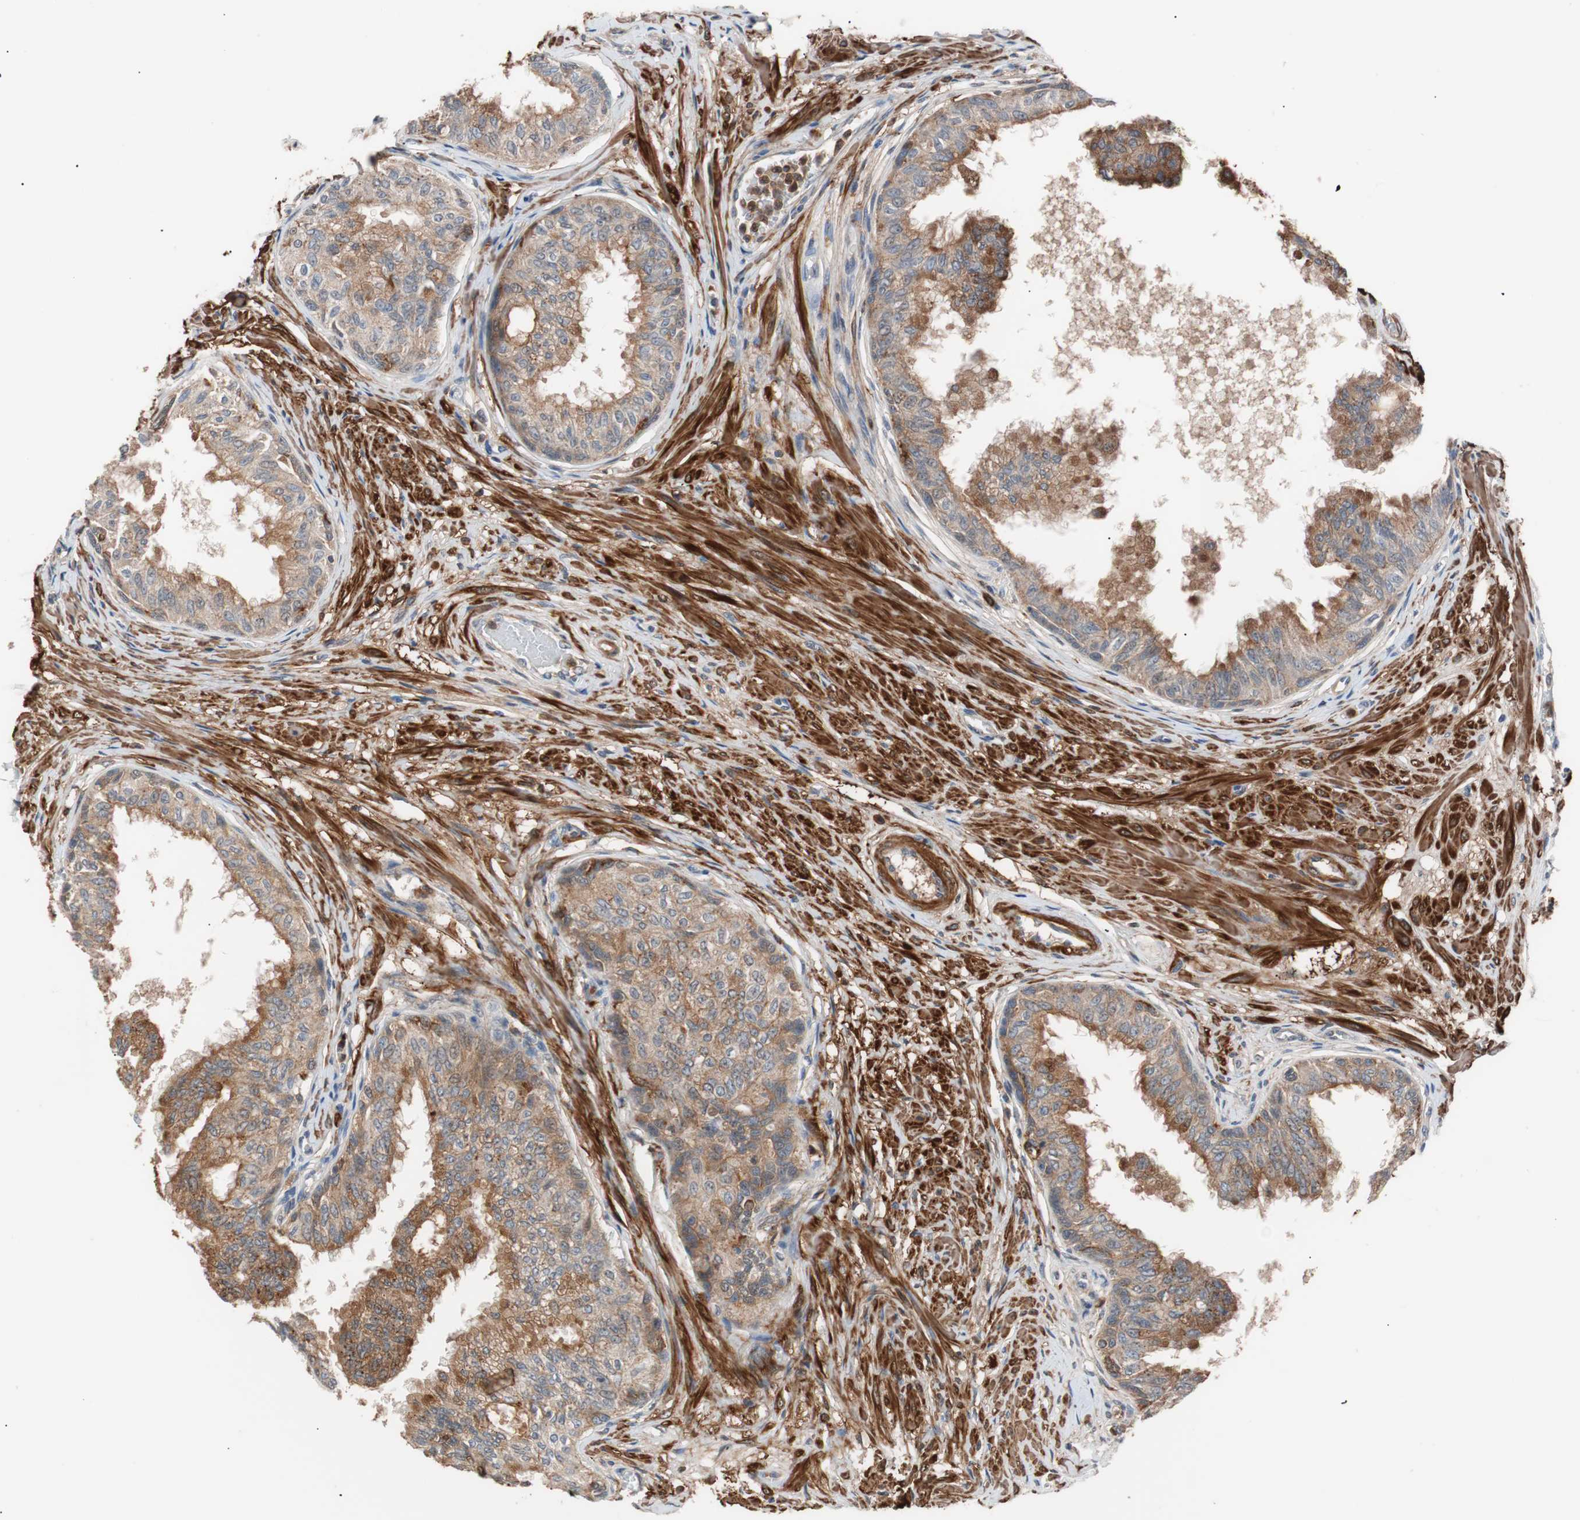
{"staining": {"intensity": "strong", "quantity": ">75%", "location": "cytoplasmic/membranous"}, "tissue": "prostate", "cell_type": "Glandular cells", "image_type": "normal", "snomed": [{"axis": "morphology", "description": "Normal tissue, NOS"}, {"axis": "topography", "description": "Prostate"}, {"axis": "topography", "description": "Seminal veicle"}], "caption": "Protein expression analysis of normal human prostate reveals strong cytoplasmic/membranous expression in approximately >75% of glandular cells.", "gene": "LITAF", "patient": {"sex": "male", "age": 60}}